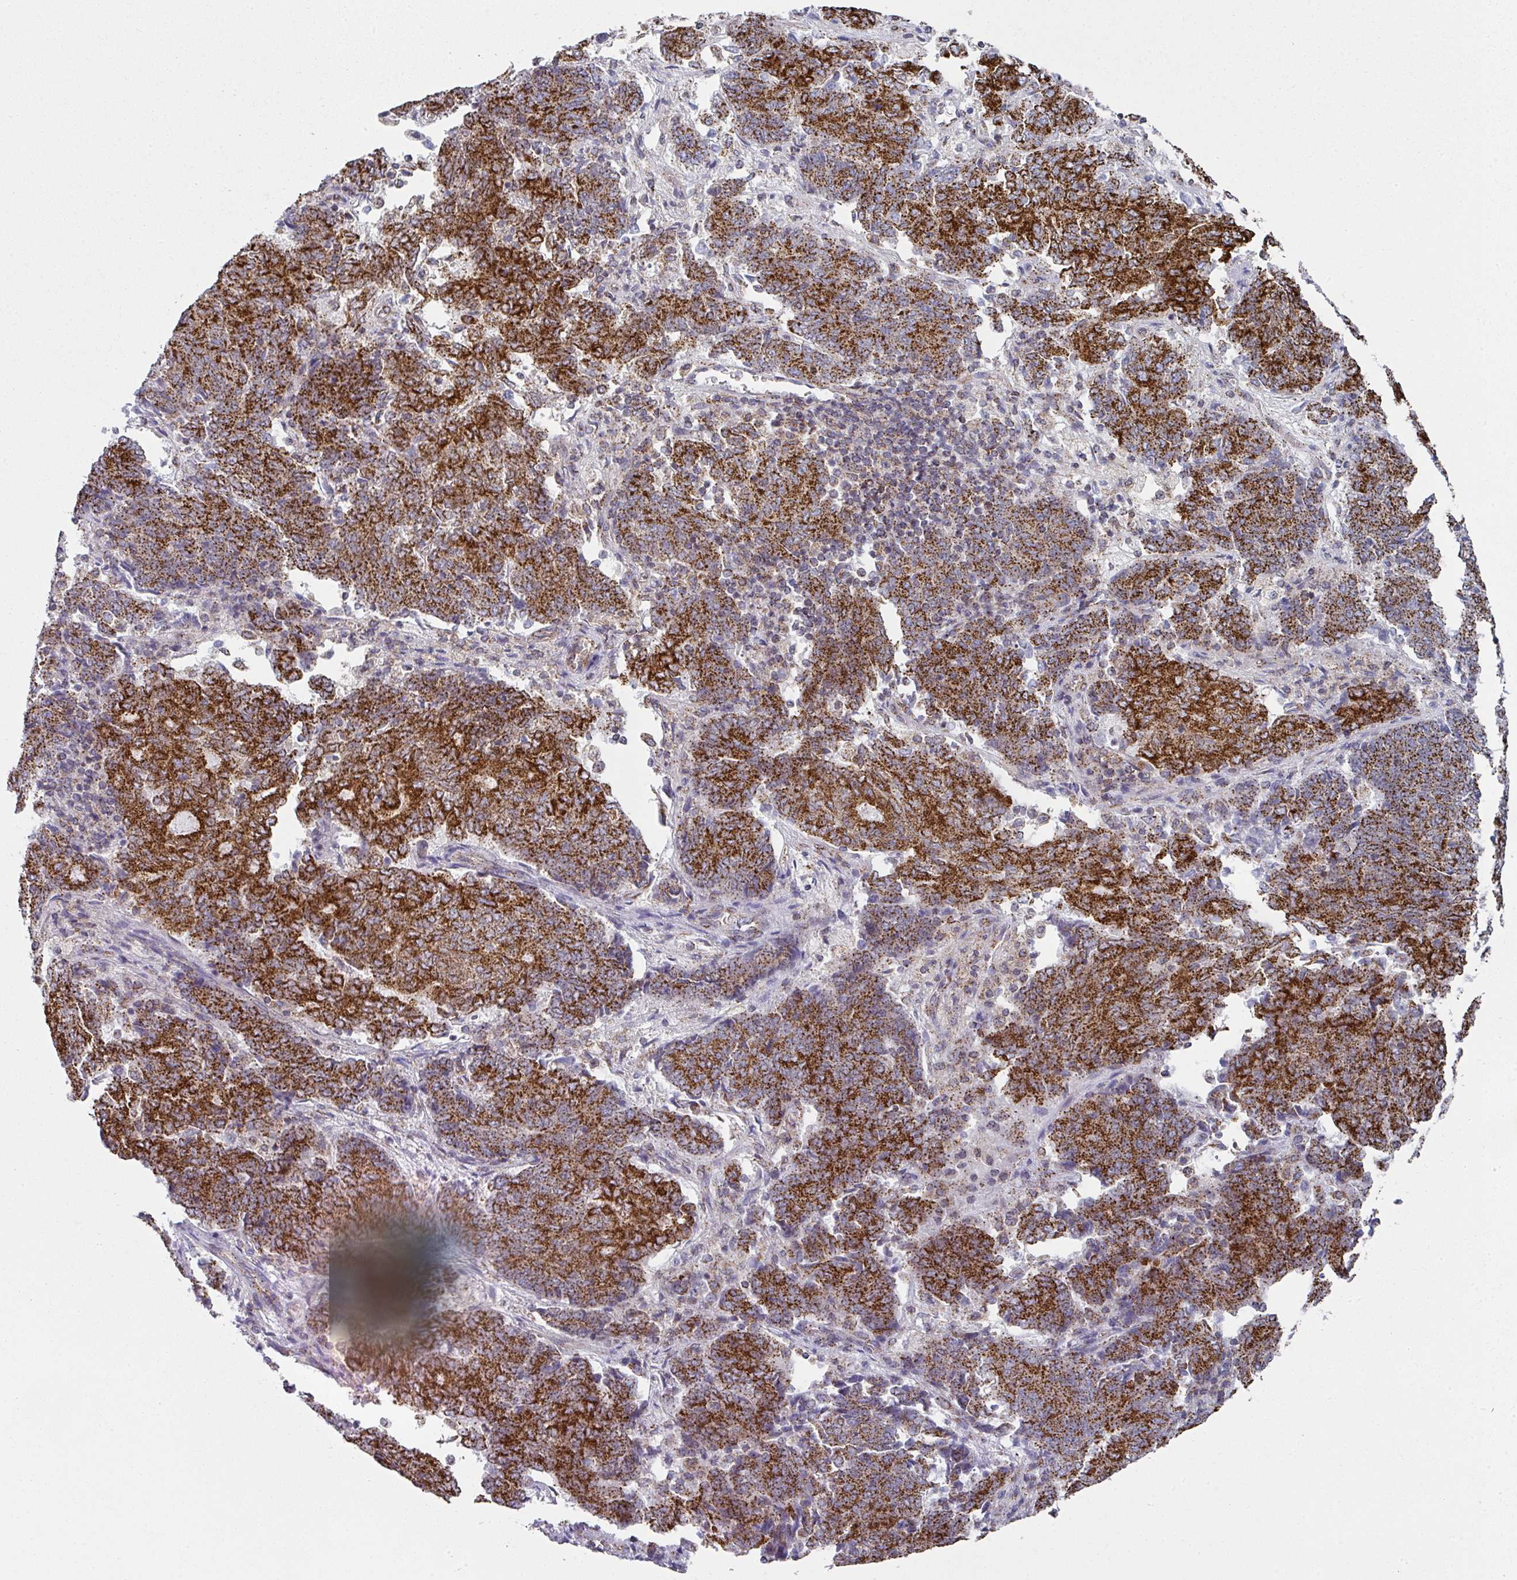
{"staining": {"intensity": "strong", "quantity": ">75%", "location": "cytoplasmic/membranous"}, "tissue": "endometrial cancer", "cell_type": "Tumor cells", "image_type": "cancer", "snomed": [{"axis": "morphology", "description": "Adenocarcinoma, NOS"}, {"axis": "topography", "description": "Endometrium"}], "caption": "Human endometrial cancer (adenocarcinoma) stained with a protein marker demonstrates strong staining in tumor cells.", "gene": "CCDC85B", "patient": {"sex": "female", "age": 80}}